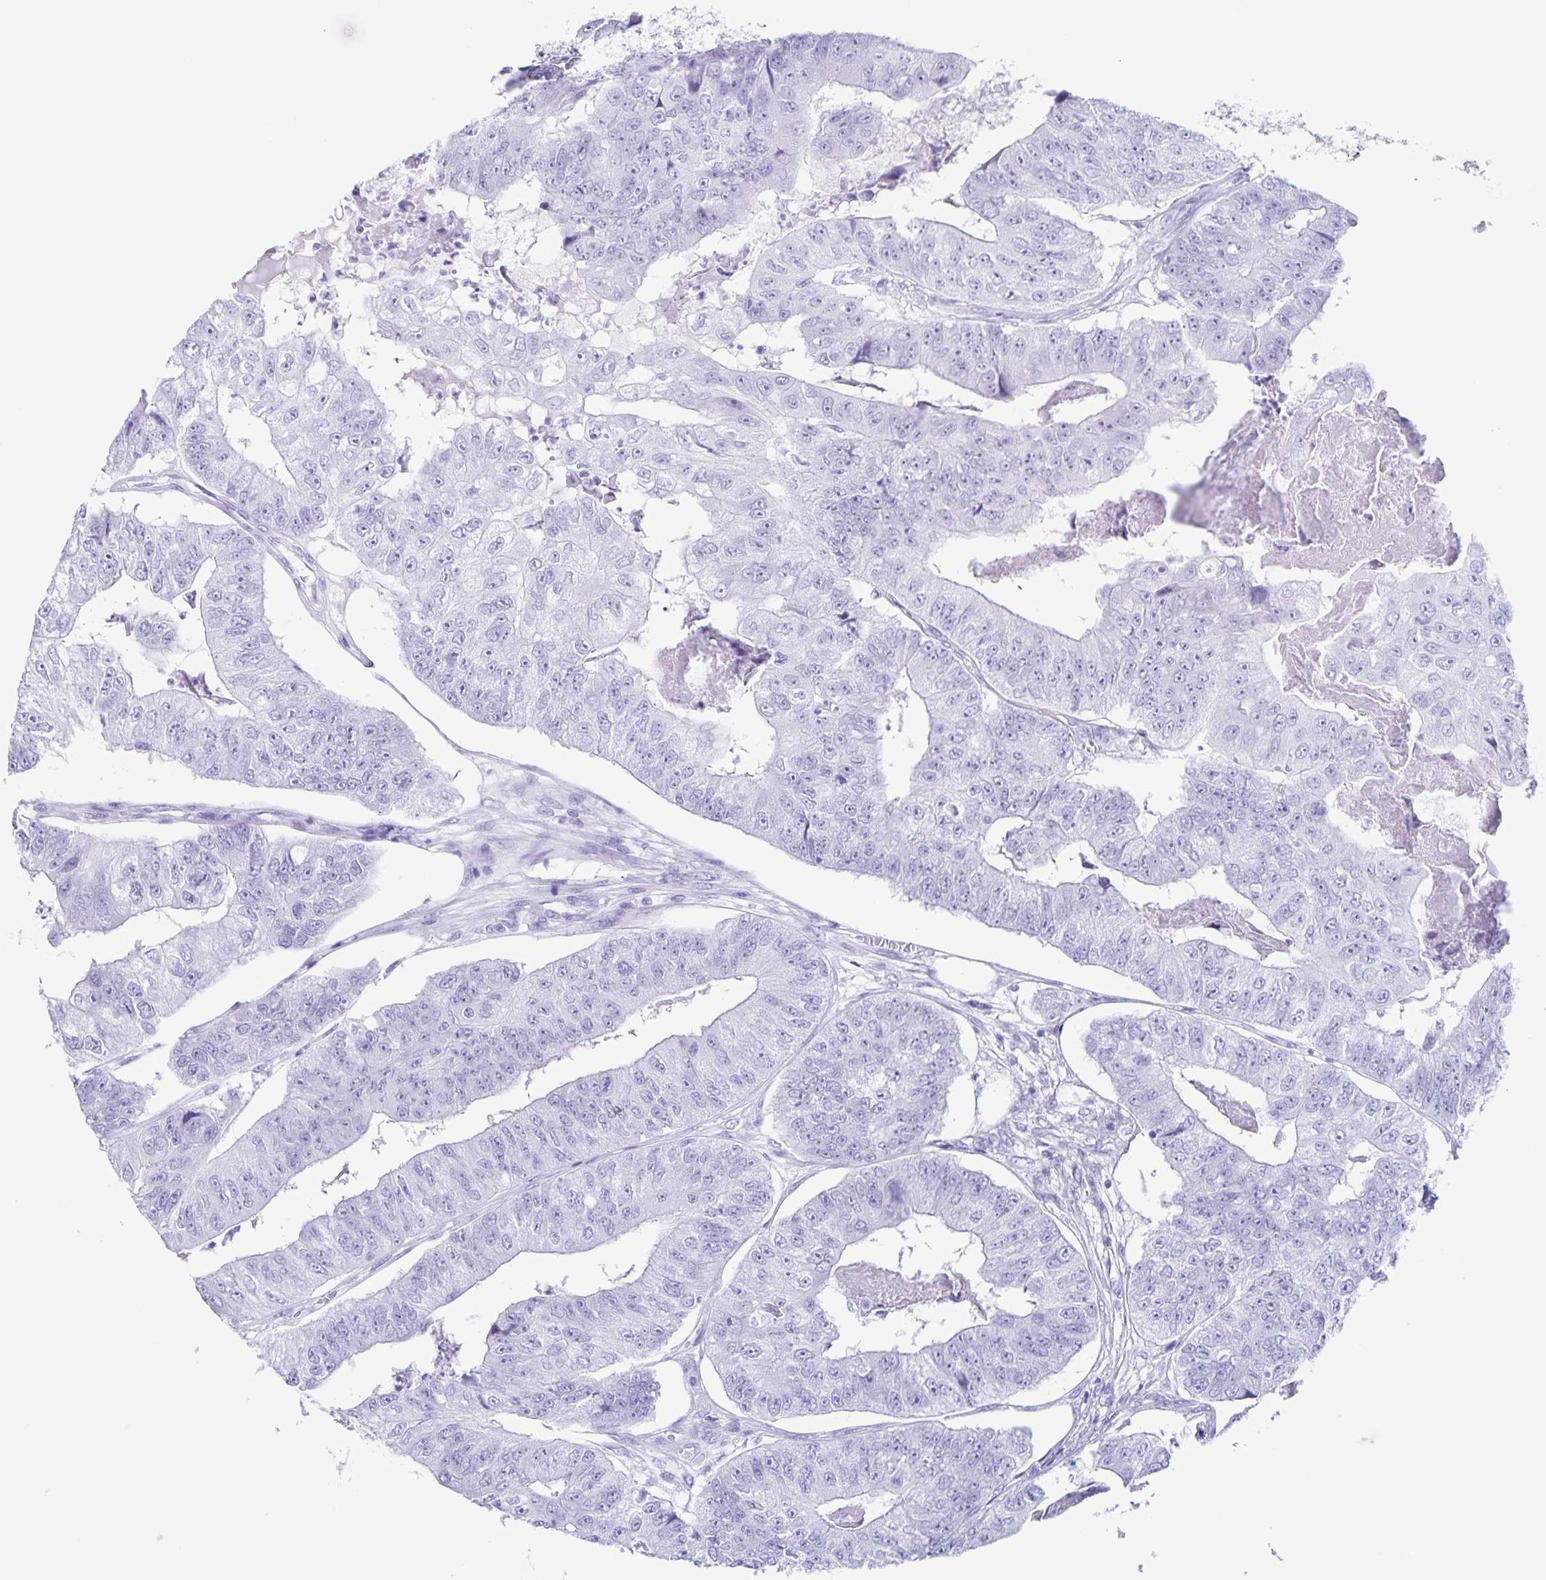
{"staining": {"intensity": "negative", "quantity": "none", "location": "none"}, "tissue": "colorectal cancer", "cell_type": "Tumor cells", "image_type": "cancer", "snomed": [{"axis": "morphology", "description": "Adenocarcinoma, NOS"}, {"axis": "topography", "description": "Colon"}], "caption": "Immunohistochemistry (IHC) micrograph of human adenocarcinoma (colorectal) stained for a protein (brown), which shows no staining in tumor cells. (Stains: DAB immunohistochemistry (IHC) with hematoxylin counter stain, Microscopy: brightfield microscopy at high magnification).", "gene": "C12orf56", "patient": {"sex": "female", "age": 67}}